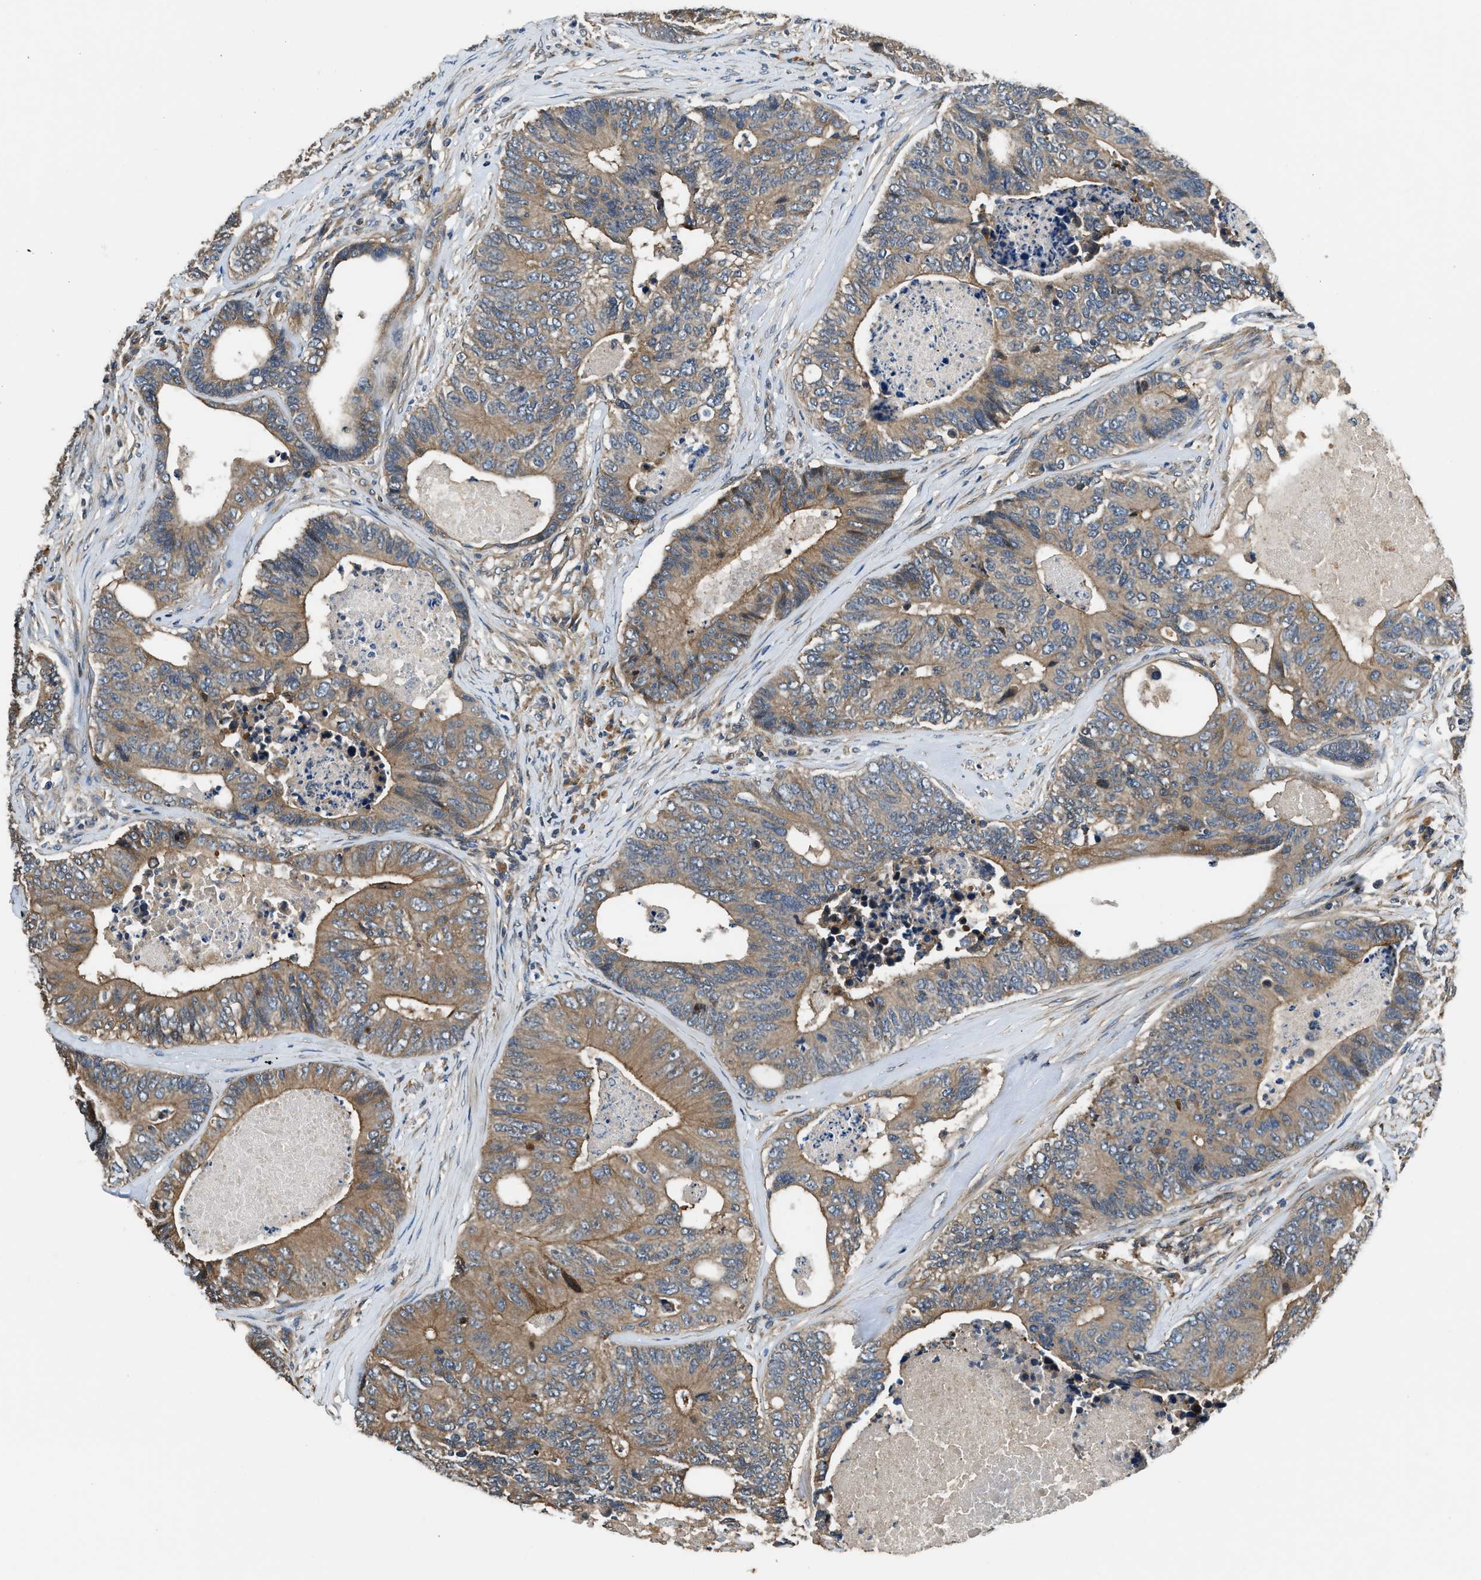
{"staining": {"intensity": "moderate", "quantity": ">75%", "location": "cytoplasmic/membranous"}, "tissue": "colorectal cancer", "cell_type": "Tumor cells", "image_type": "cancer", "snomed": [{"axis": "morphology", "description": "Adenocarcinoma, NOS"}, {"axis": "topography", "description": "Colon"}], "caption": "An IHC micrograph of neoplastic tissue is shown. Protein staining in brown highlights moderate cytoplasmic/membranous positivity in colorectal cancer within tumor cells.", "gene": "IL3RA", "patient": {"sex": "female", "age": 67}}